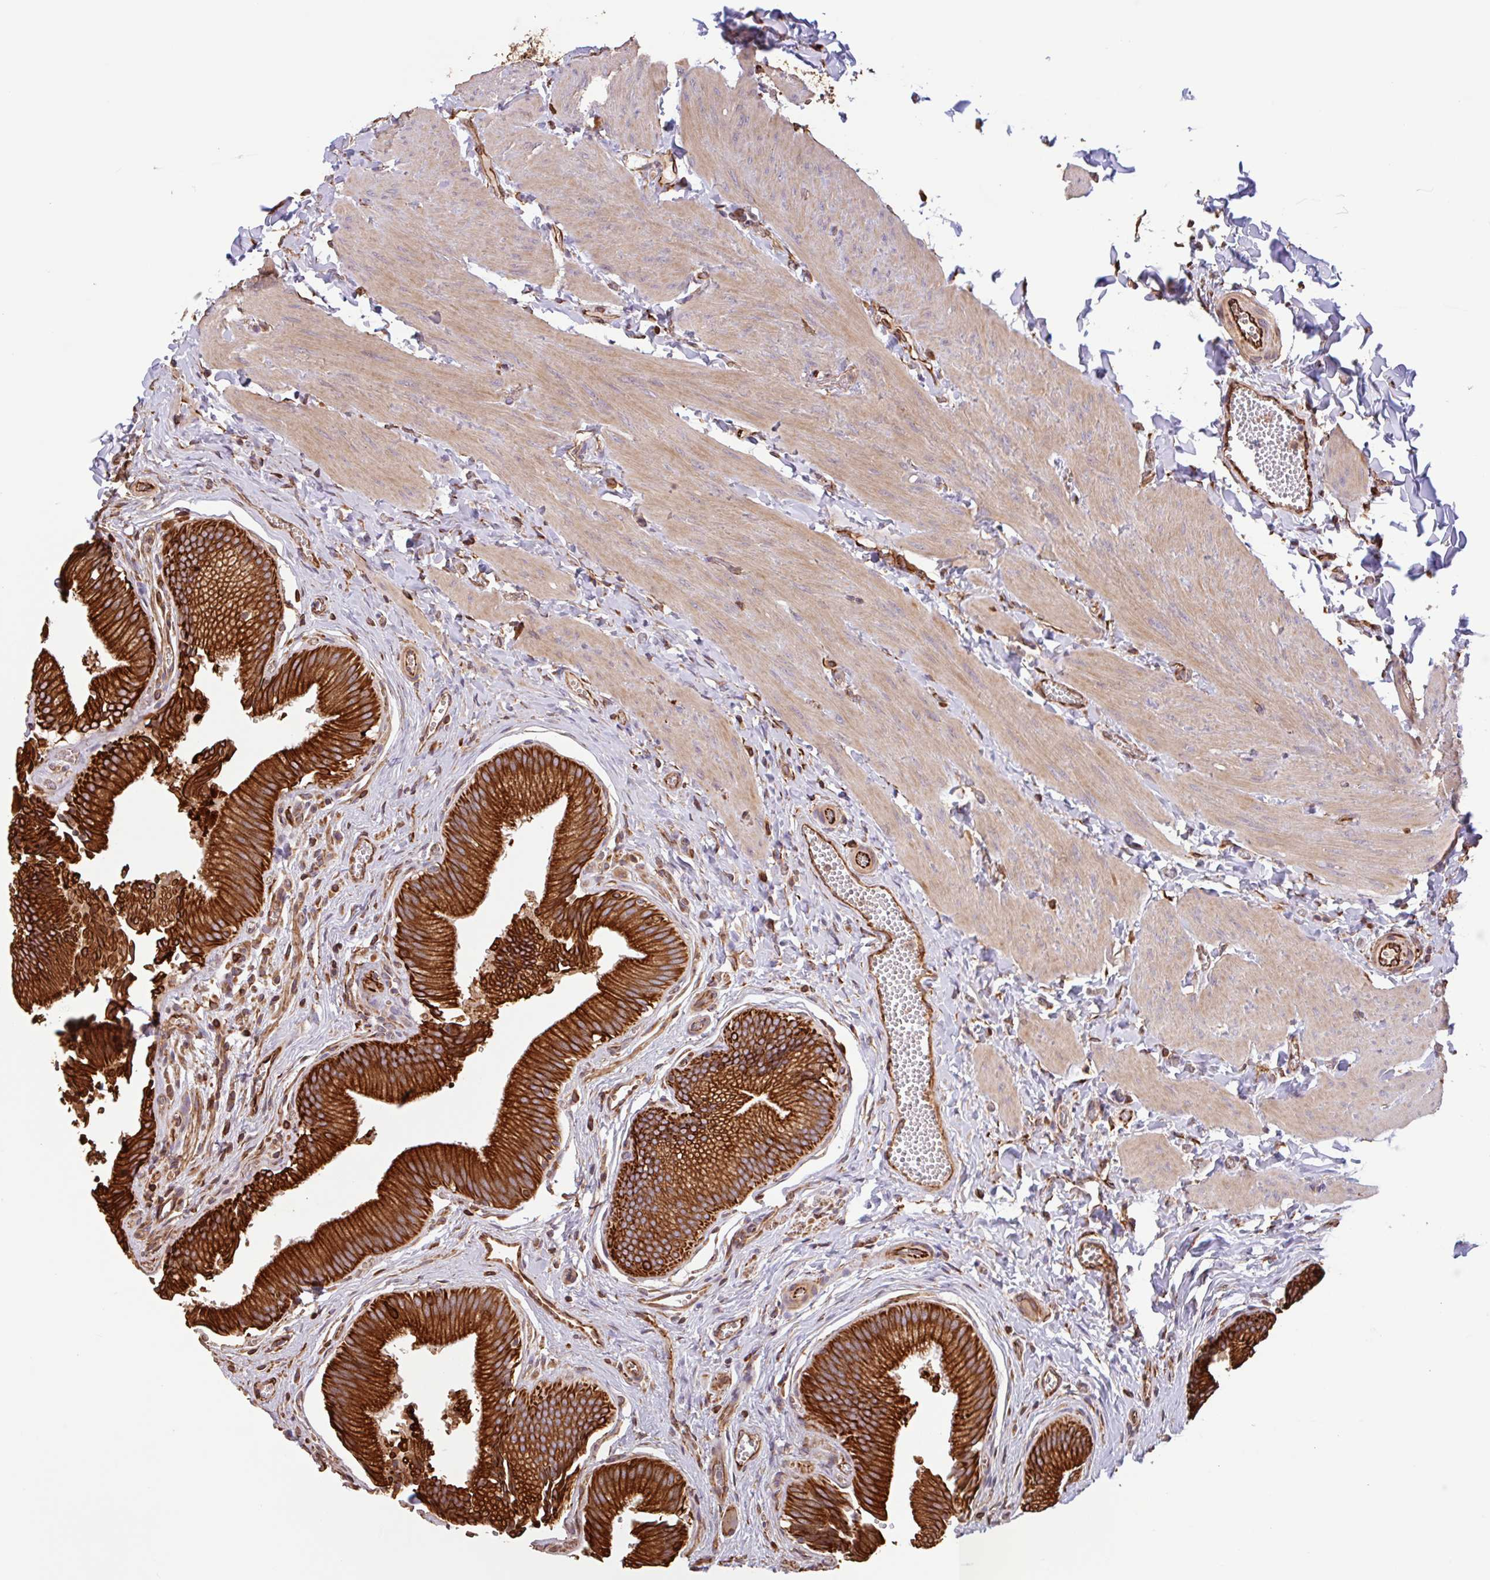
{"staining": {"intensity": "strong", "quantity": ">75%", "location": "cytoplasmic/membranous"}, "tissue": "gallbladder", "cell_type": "Glandular cells", "image_type": "normal", "snomed": [{"axis": "morphology", "description": "Normal tissue, NOS"}, {"axis": "topography", "description": "Gallbladder"}], "caption": "Brown immunohistochemical staining in normal human gallbladder demonstrates strong cytoplasmic/membranous expression in about >75% of glandular cells.", "gene": "ZNF790", "patient": {"sex": "male", "age": 17}}